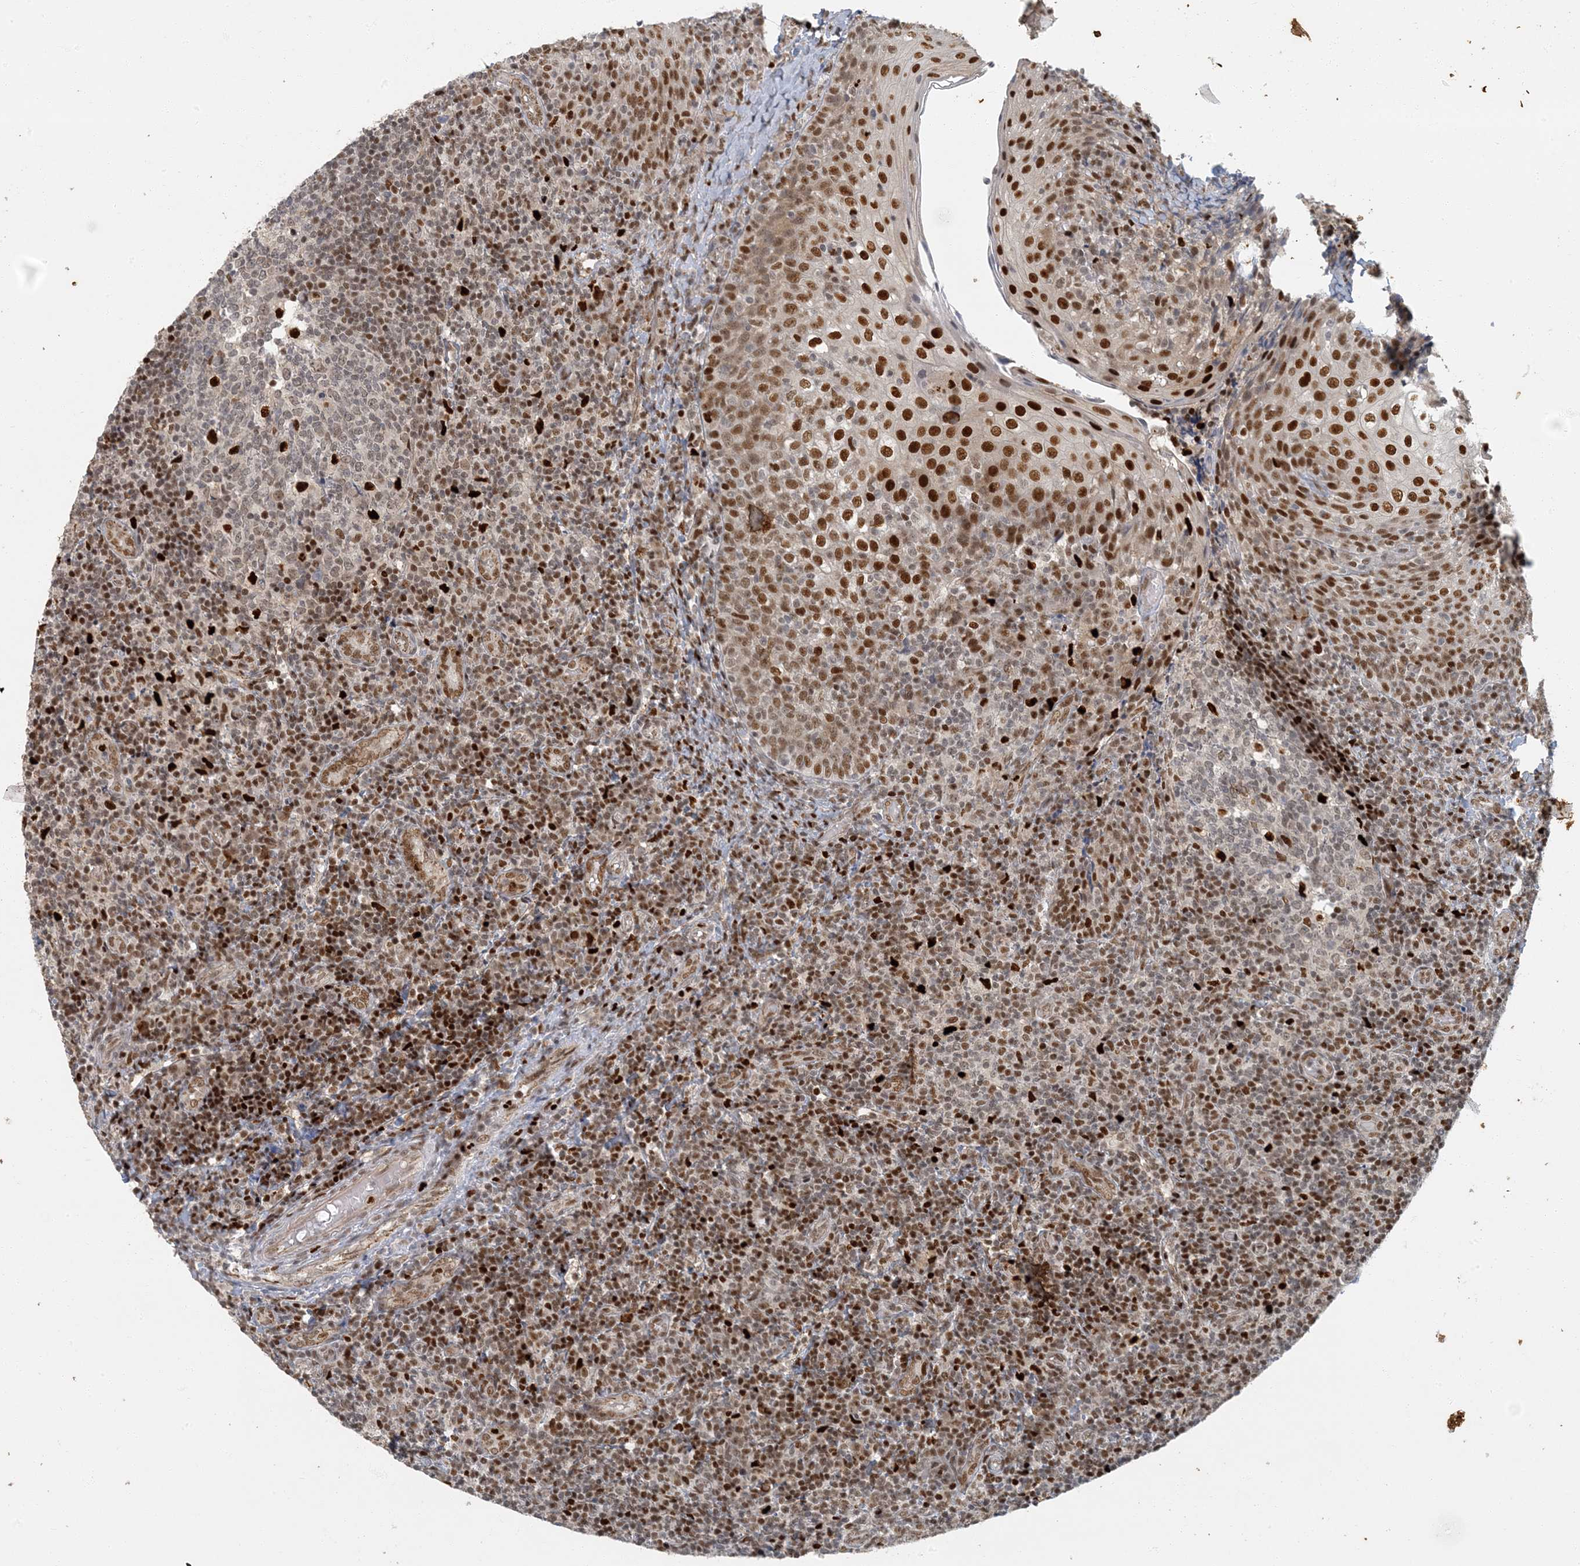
{"staining": {"intensity": "strong", "quantity": "<25%", "location": "nuclear"}, "tissue": "tonsil", "cell_type": "Germinal center cells", "image_type": "normal", "snomed": [{"axis": "morphology", "description": "Normal tissue, NOS"}, {"axis": "topography", "description": "Tonsil"}], "caption": "An immunohistochemistry (IHC) image of benign tissue is shown. Protein staining in brown labels strong nuclear positivity in tonsil within germinal center cells. (Stains: DAB (3,3'-diaminobenzidine) in brown, nuclei in blue, Microscopy: brightfield microscopy at high magnification).", "gene": "AK9", "patient": {"sex": "female", "age": 19}}